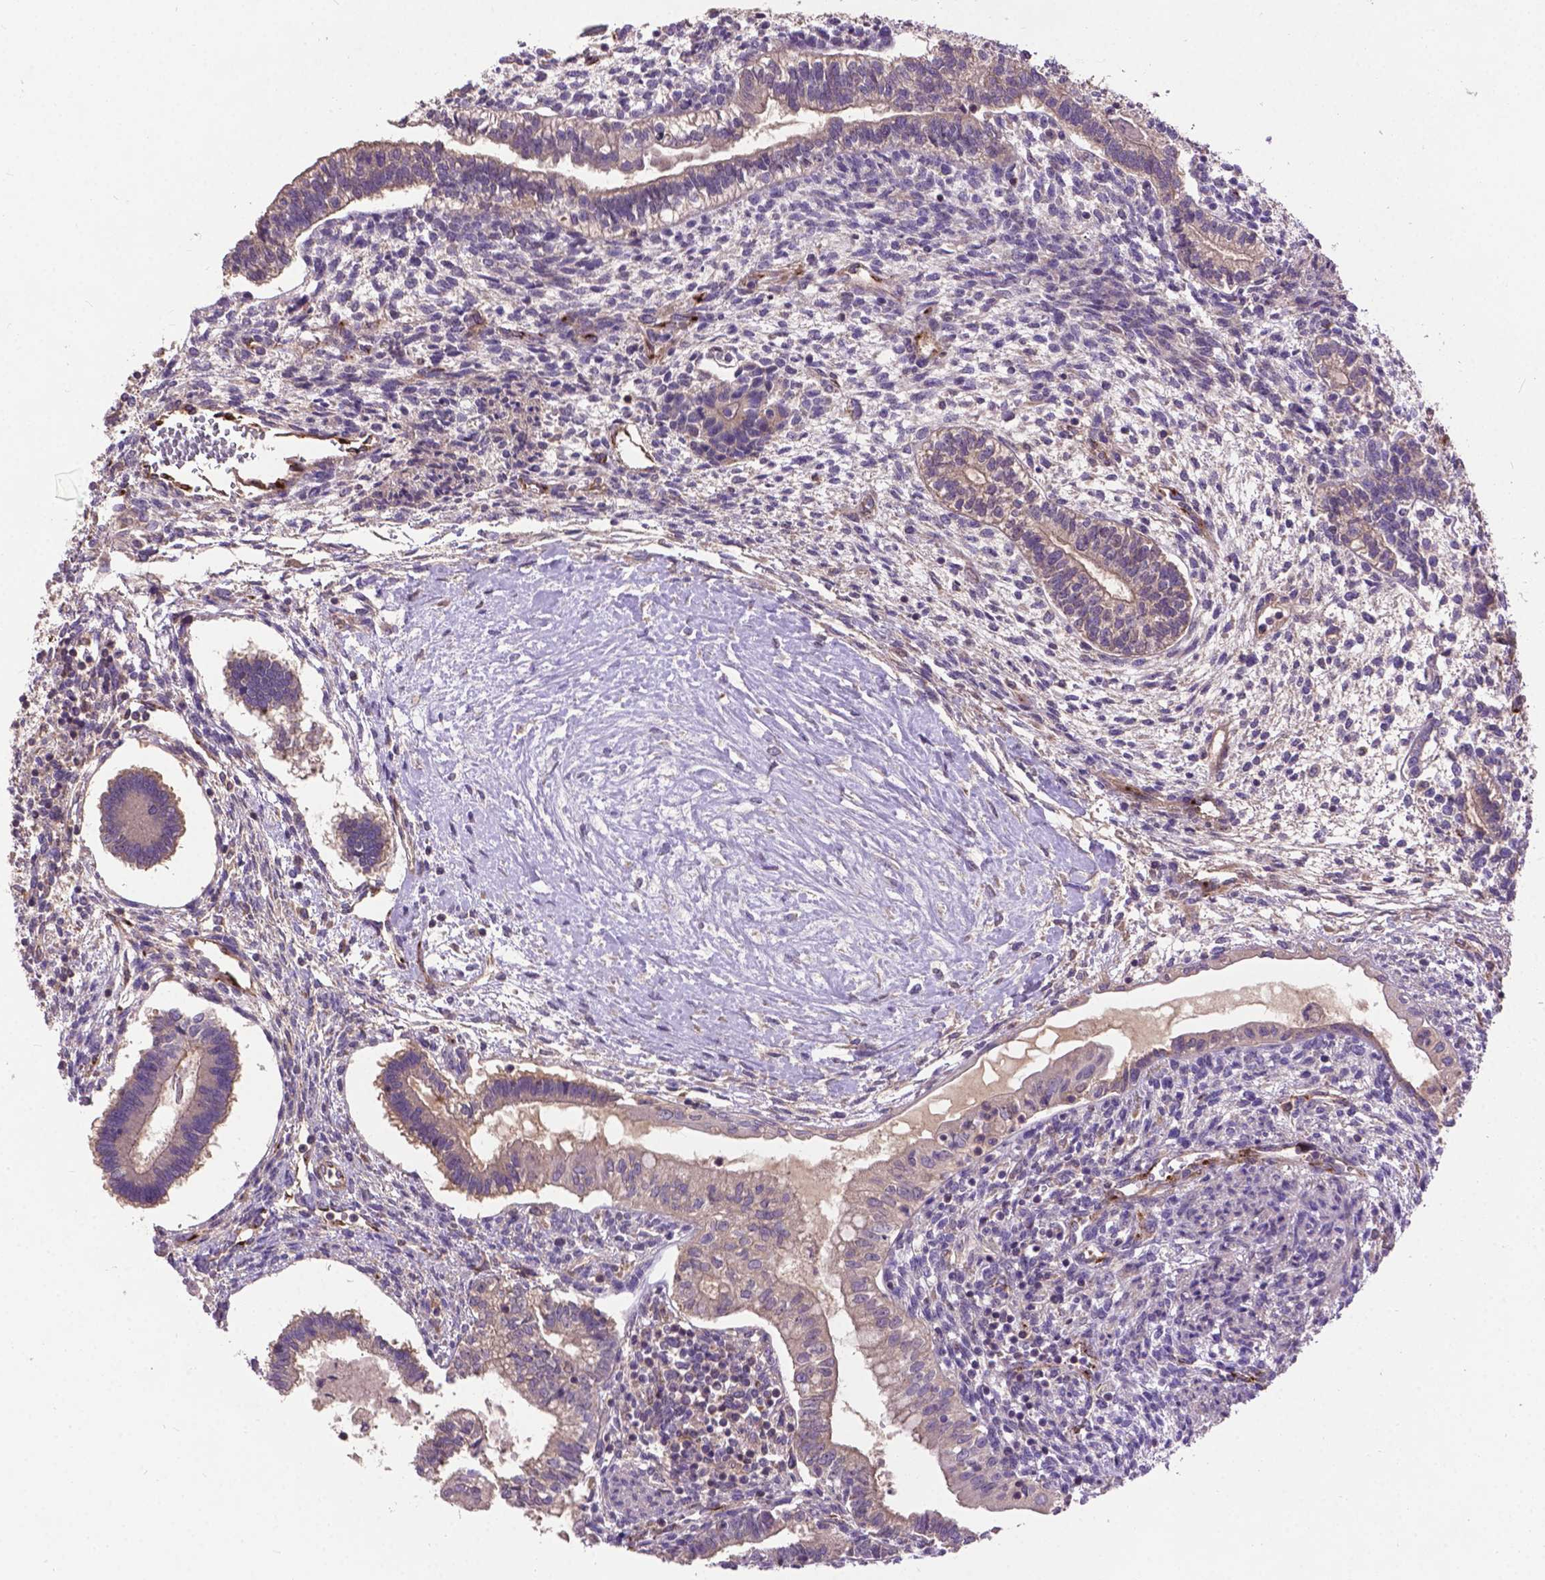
{"staining": {"intensity": "weak", "quantity": "<25%", "location": "cytoplasmic/membranous"}, "tissue": "testis cancer", "cell_type": "Tumor cells", "image_type": "cancer", "snomed": [{"axis": "morphology", "description": "Carcinoma, Embryonal, NOS"}, {"axis": "topography", "description": "Testis"}], "caption": "Tumor cells show no significant protein positivity in testis embryonal carcinoma.", "gene": "ZNF337", "patient": {"sex": "male", "age": 37}}